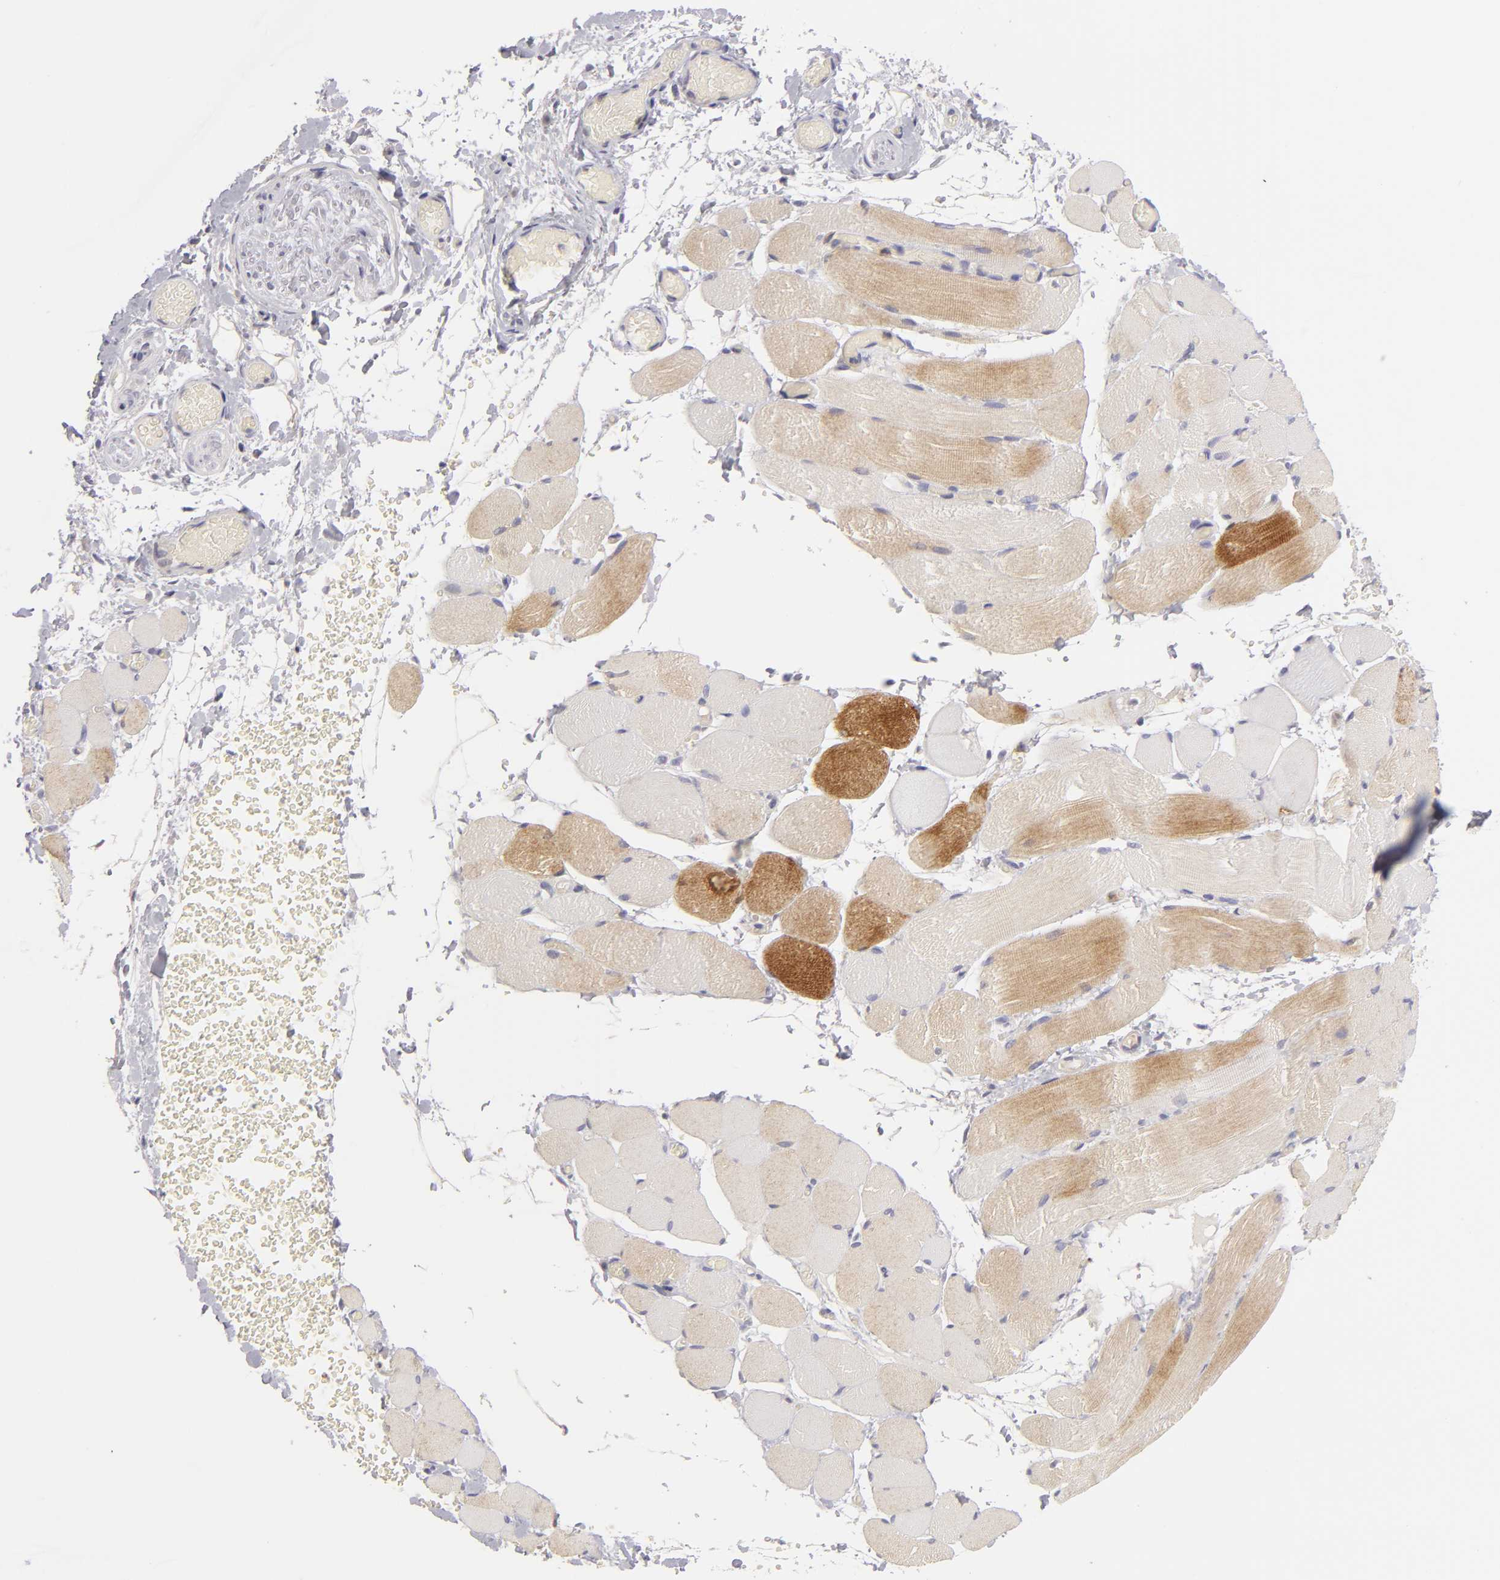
{"staining": {"intensity": "moderate", "quantity": "25%-75%", "location": "cytoplasmic/membranous"}, "tissue": "skeletal muscle", "cell_type": "Myocytes", "image_type": "normal", "snomed": [{"axis": "morphology", "description": "Normal tissue, NOS"}, {"axis": "topography", "description": "Skeletal muscle"}, {"axis": "topography", "description": "Soft tissue"}], "caption": "Myocytes show moderate cytoplasmic/membranous staining in approximately 25%-75% of cells in normal skeletal muscle. Using DAB (3,3'-diaminobenzidine) (brown) and hematoxylin (blue) stains, captured at high magnification using brightfield microscopy.", "gene": "MMP10", "patient": {"sex": "female", "age": 58}}